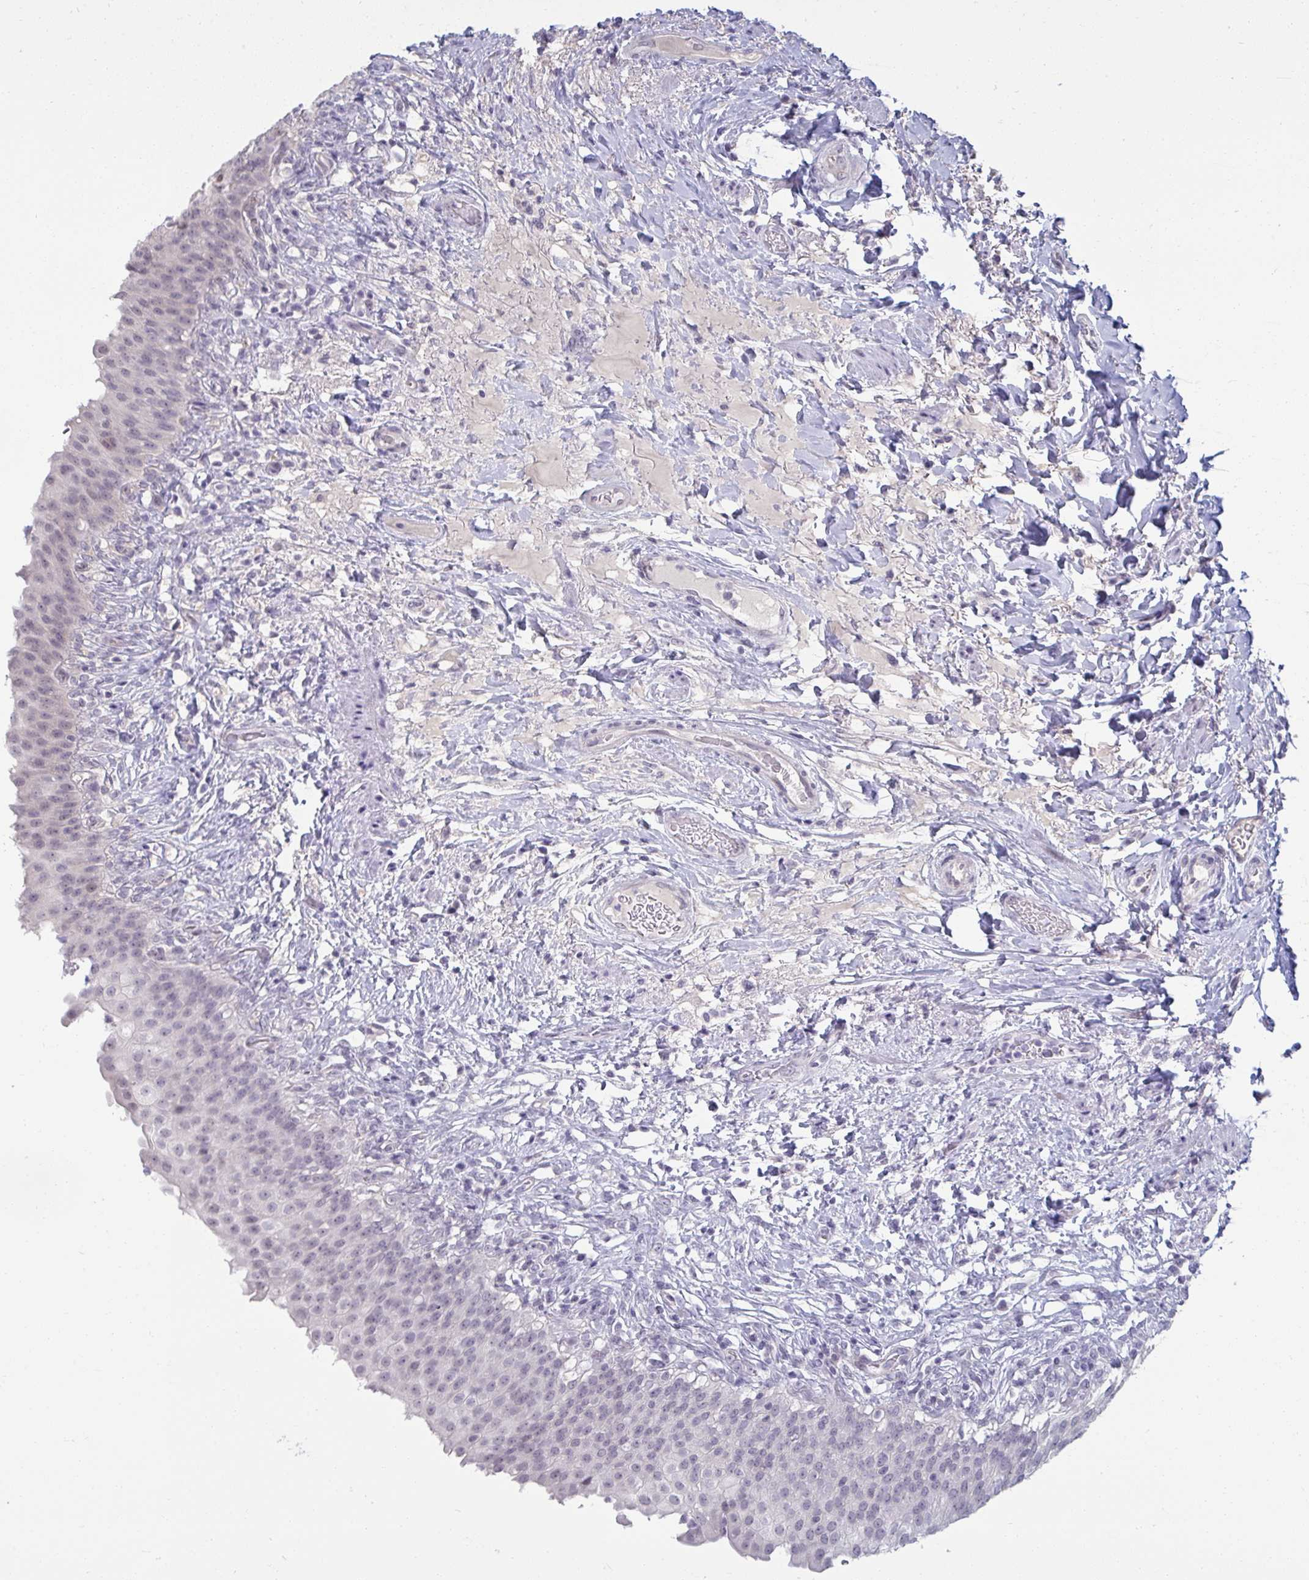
{"staining": {"intensity": "weak", "quantity": "25%-75%", "location": "nuclear"}, "tissue": "urinary bladder", "cell_type": "Urothelial cells", "image_type": "normal", "snomed": [{"axis": "morphology", "description": "Normal tissue, NOS"}, {"axis": "topography", "description": "Urinary bladder"}, {"axis": "topography", "description": "Peripheral nerve tissue"}], "caption": "The micrograph shows staining of unremarkable urinary bladder, revealing weak nuclear protein positivity (brown color) within urothelial cells. (DAB (3,3'-diaminobenzidine) IHC with brightfield microscopy, high magnification).", "gene": "RNASEH1", "patient": {"sex": "female", "age": 60}}